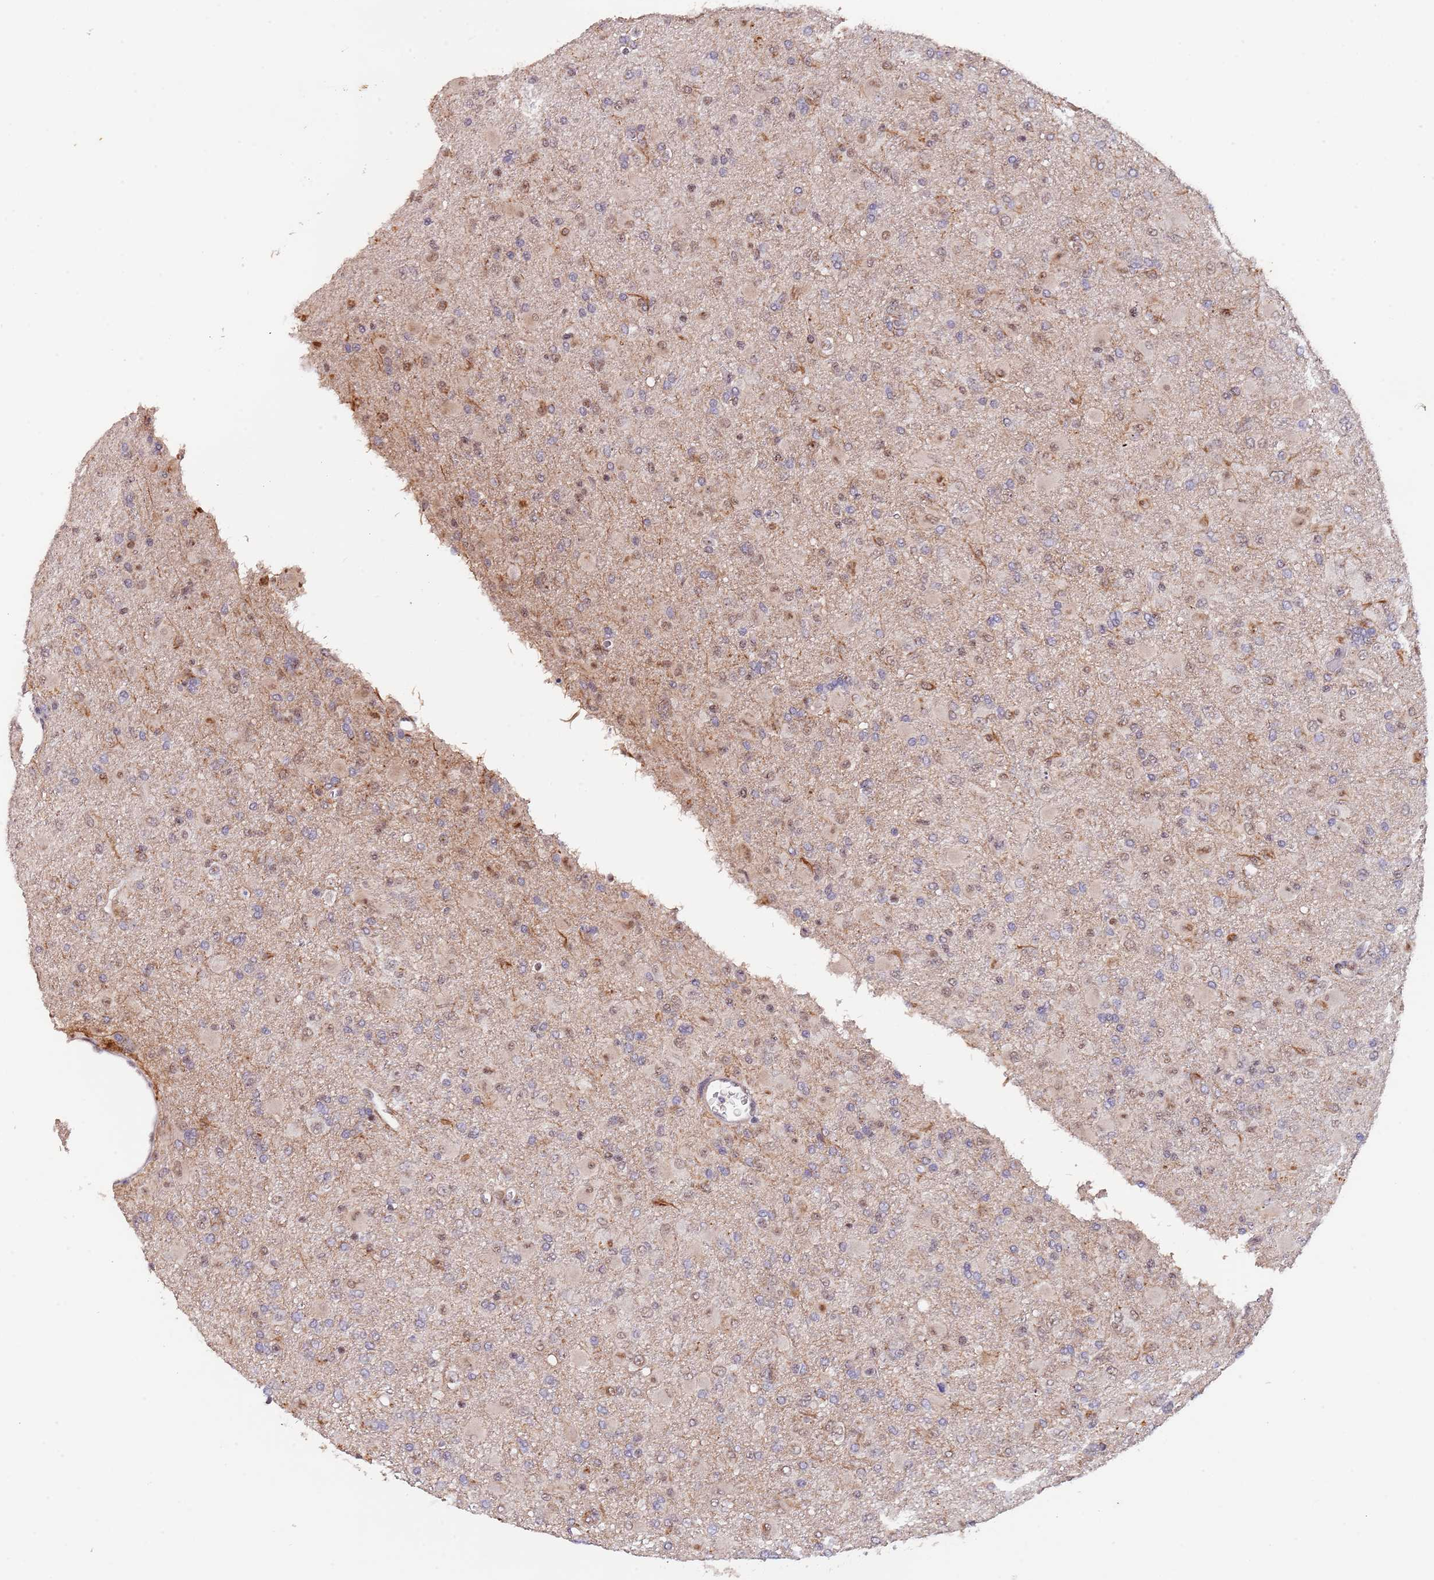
{"staining": {"intensity": "negative", "quantity": "none", "location": "none"}, "tissue": "glioma", "cell_type": "Tumor cells", "image_type": "cancer", "snomed": [{"axis": "morphology", "description": "Glioma, malignant, Low grade"}, {"axis": "topography", "description": "Brain"}], "caption": "This is a micrograph of immunohistochemistry (IHC) staining of glioma, which shows no positivity in tumor cells.", "gene": "CIZ1", "patient": {"sex": "male", "age": 65}}